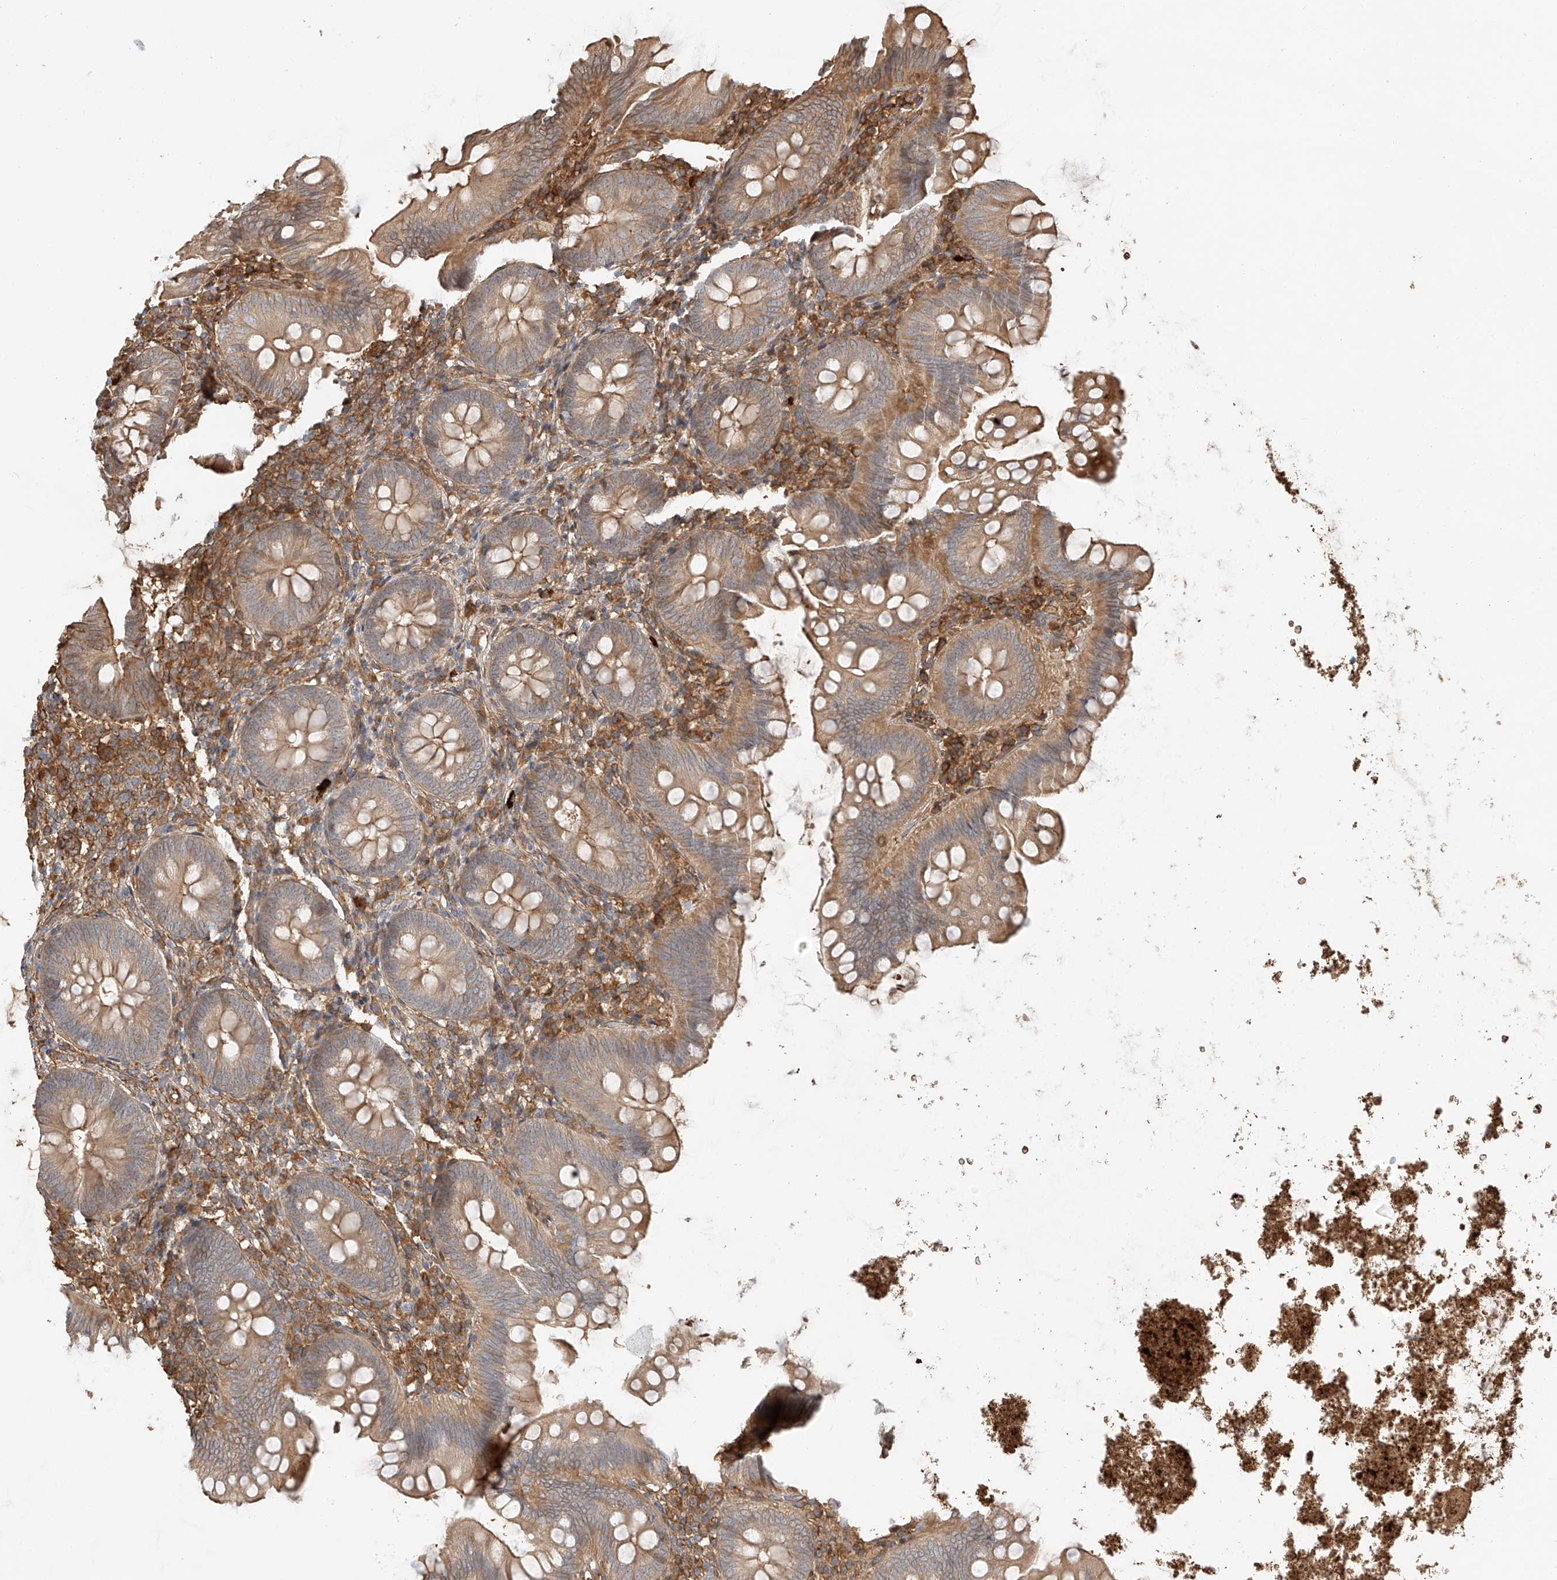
{"staining": {"intensity": "moderate", "quantity": ">75%", "location": "cytoplasmic/membranous"}, "tissue": "appendix", "cell_type": "Glandular cells", "image_type": "normal", "snomed": [{"axis": "morphology", "description": "Normal tissue, NOS"}, {"axis": "topography", "description": "Appendix"}], "caption": "Moderate cytoplasmic/membranous expression for a protein is seen in about >75% of glandular cells of unremarkable appendix using immunohistochemistry.", "gene": "CSMD3", "patient": {"sex": "female", "age": 62}}